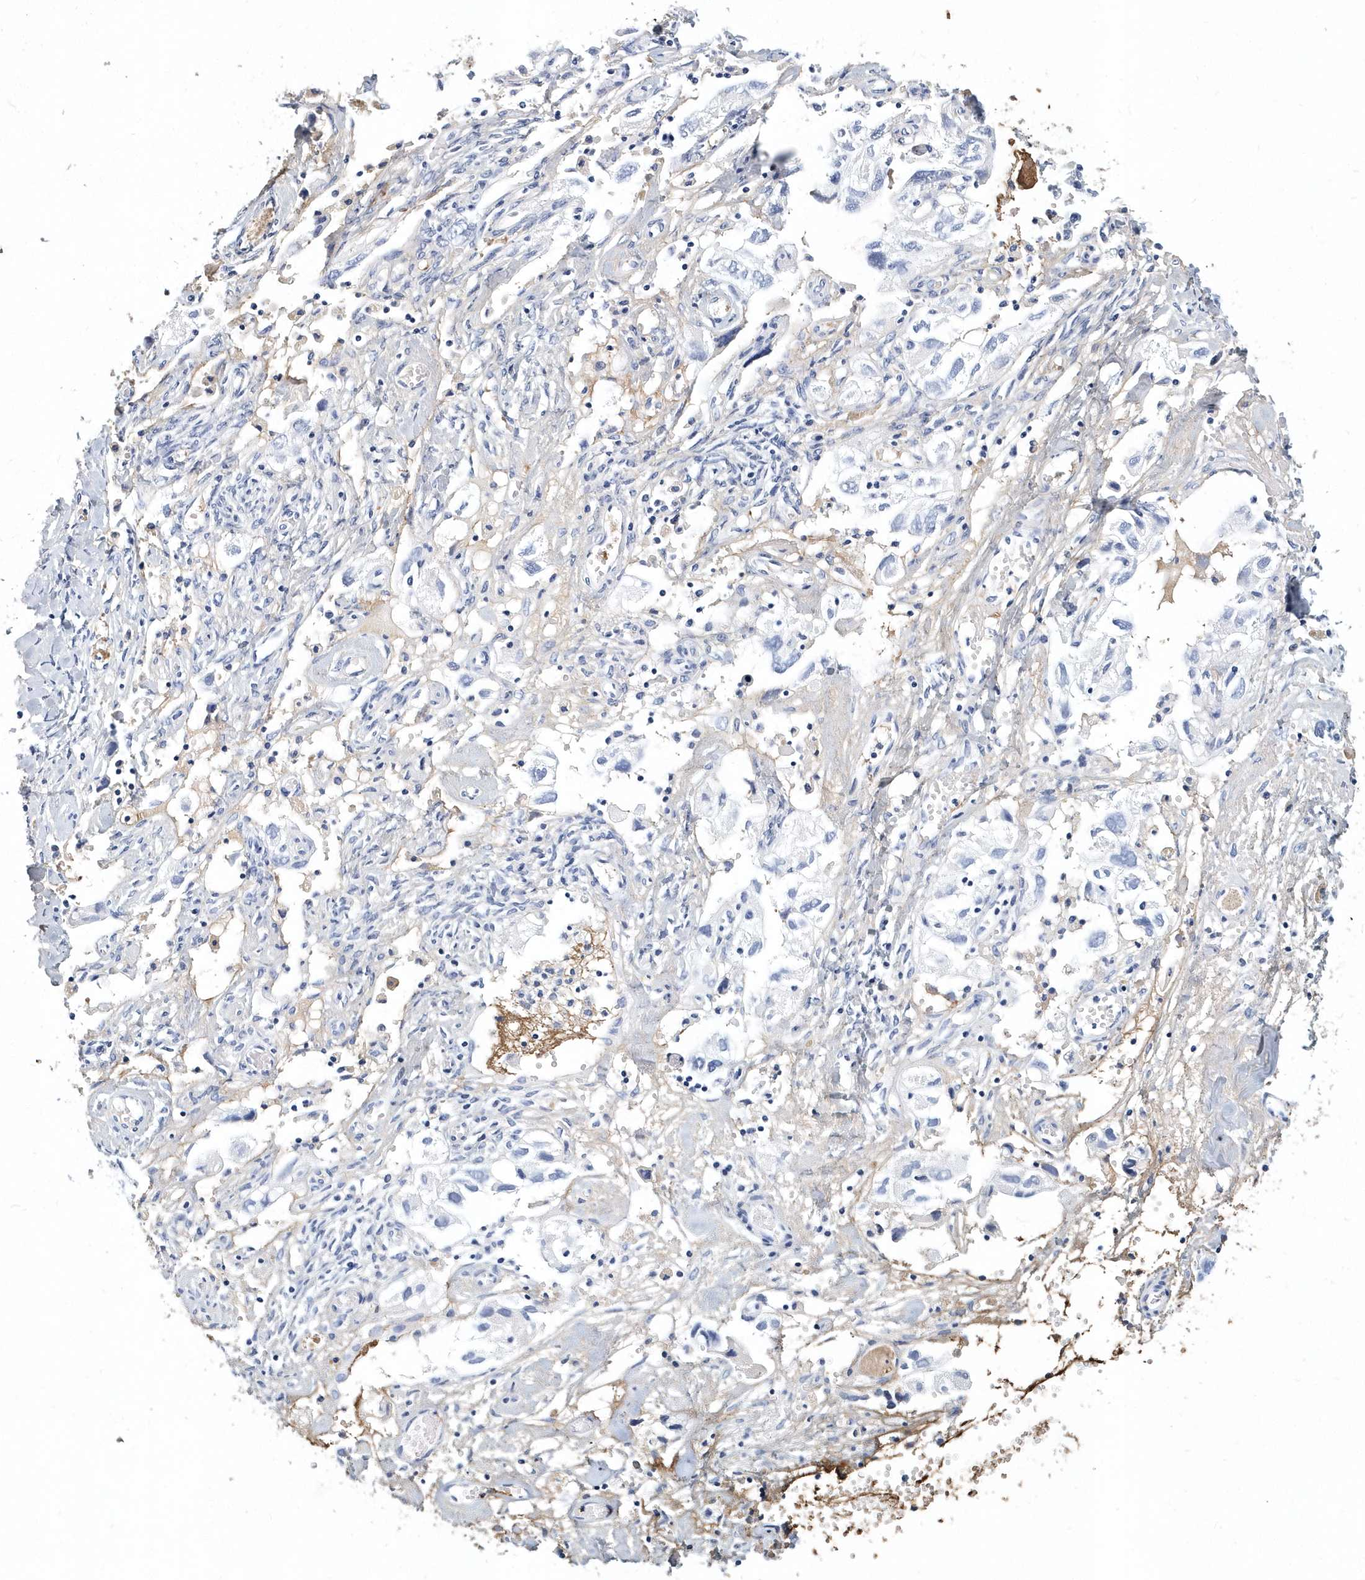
{"staining": {"intensity": "negative", "quantity": "none", "location": "none"}, "tissue": "ovarian cancer", "cell_type": "Tumor cells", "image_type": "cancer", "snomed": [{"axis": "morphology", "description": "Carcinoma, NOS"}, {"axis": "morphology", "description": "Cystadenocarcinoma, serous, NOS"}, {"axis": "topography", "description": "Ovary"}], "caption": "Protein analysis of ovarian cancer demonstrates no significant staining in tumor cells.", "gene": "ITGA2B", "patient": {"sex": "female", "age": 69}}